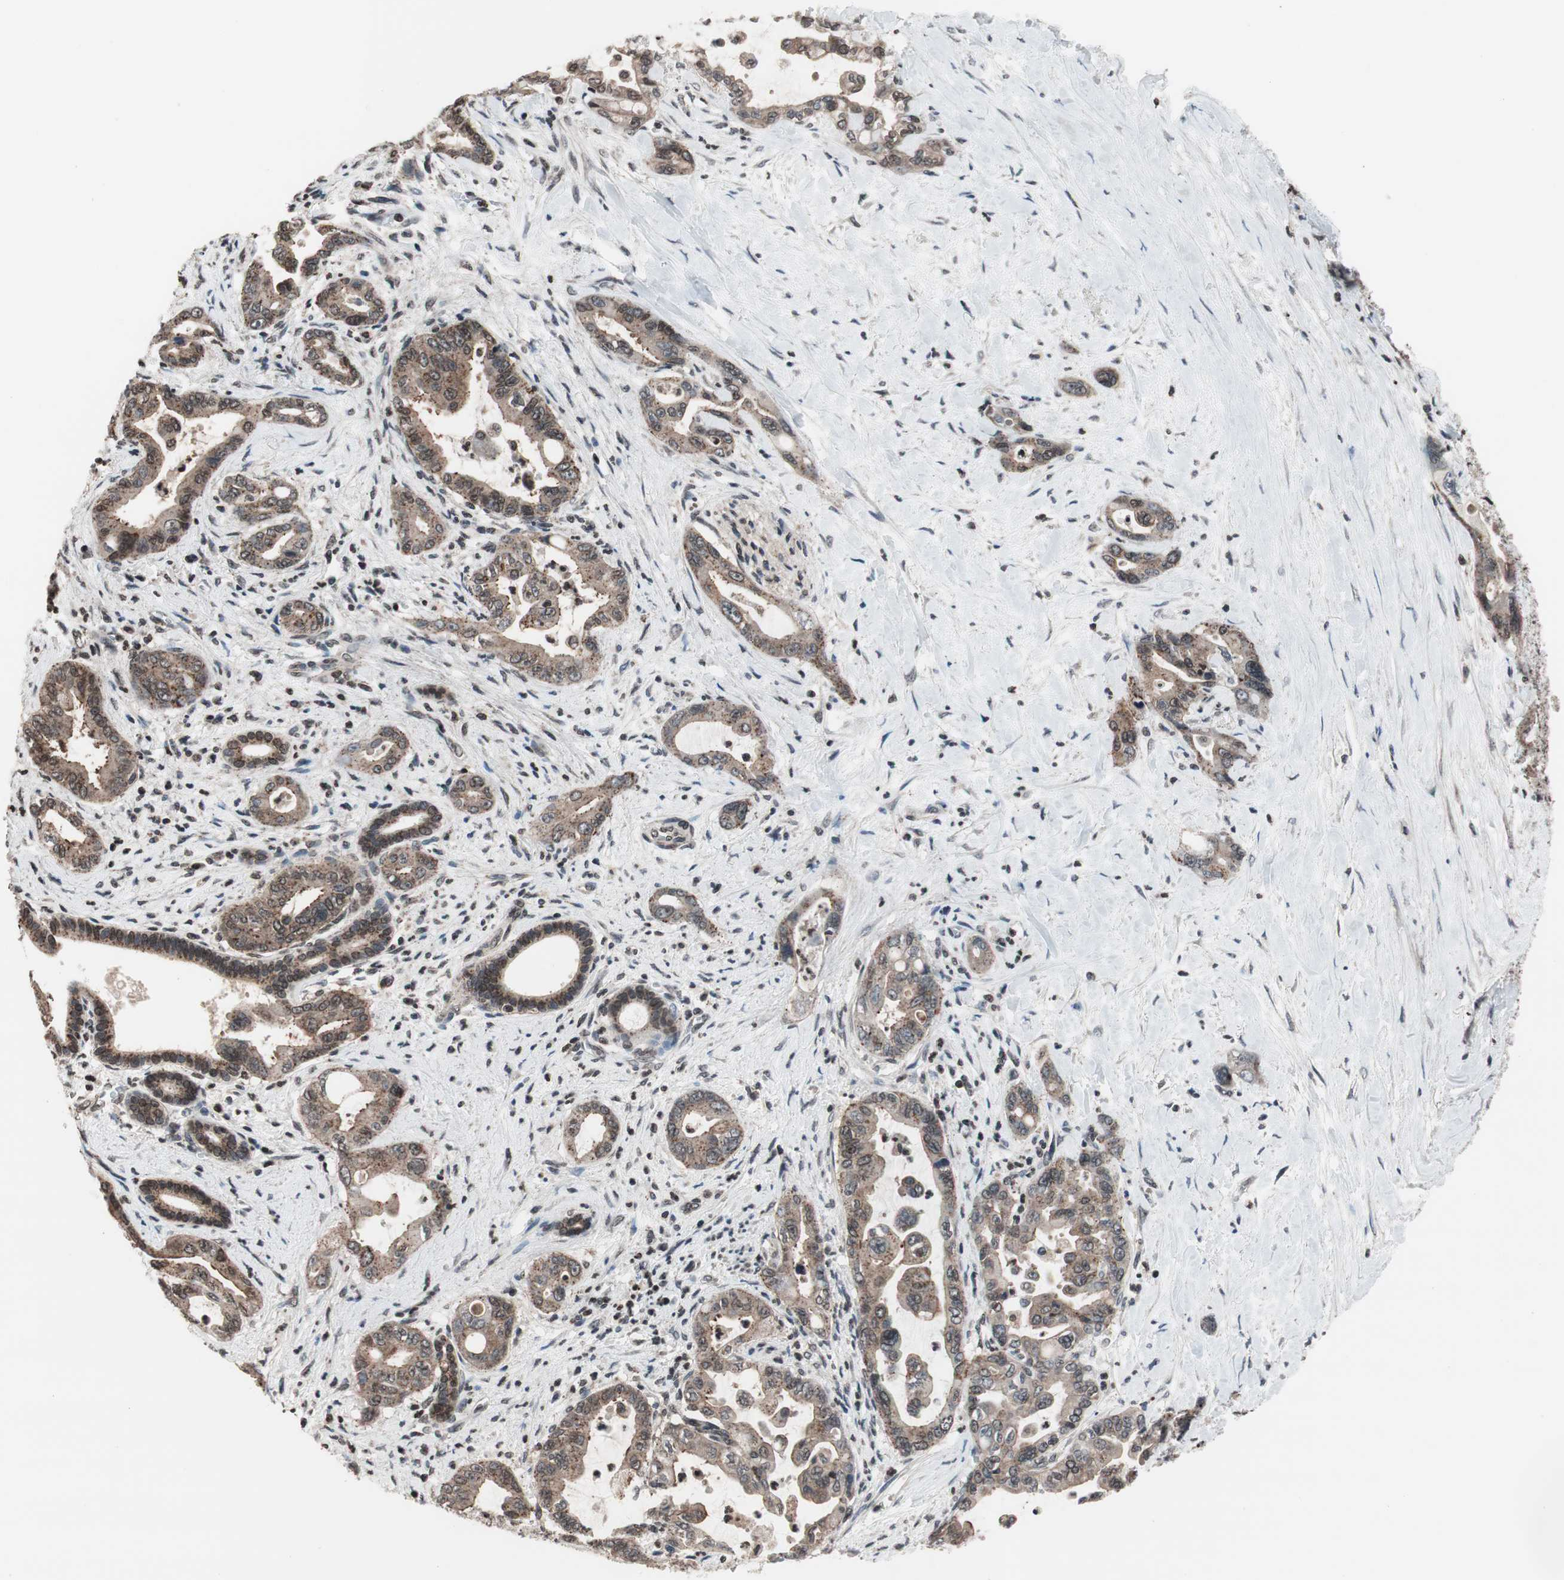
{"staining": {"intensity": "moderate", "quantity": ">75%", "location": "cytoplasmic/membranous"}, "tissue": "pancreatic cancer", "cell_type": "Tumor cells", "image_type": "cancer", "snomed": [{"axis": "morphology", "description": "Adenocarcinoma, NOS"}, {"axis": "topography", "description": "Pancreas"}], "caption": "An immunohistochemistry image of neoplastic tissue is shown. Protein staining in brown shows moderate cytoplasmic/membranous positivity in pancreatic adenocarcinoma within tumor cells. (Brightfield microscopy of DAB IHC at high magnification).", "gene": "RFC1", "patient": {"sex": "male", "age": 70}}